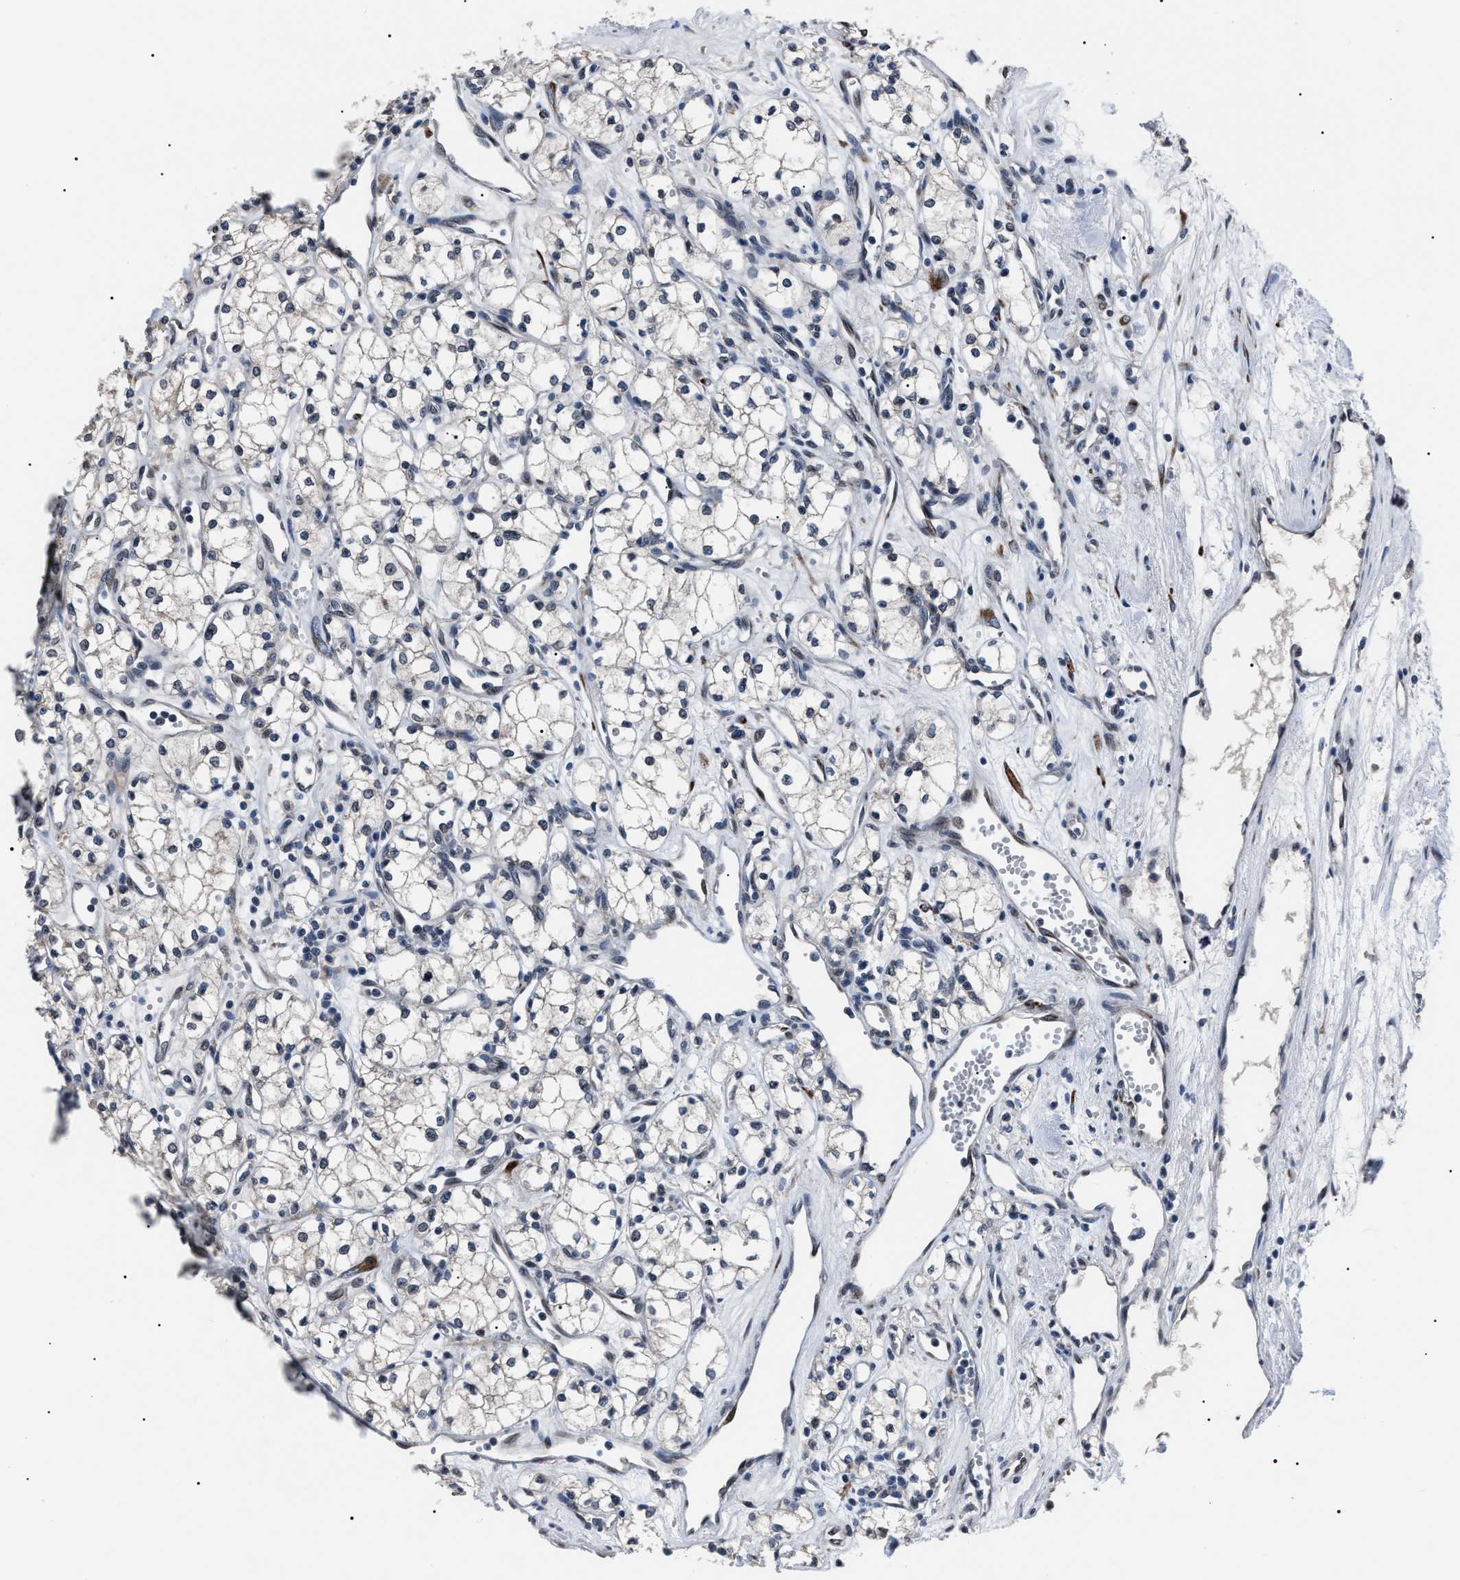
{"staining": {"intensity": "negative", "quantity": "none", "location": "none"}, "tissue": "renal cancer", "cell_type": "Tumor cells", "image_type": "cancer", "snomed": [{"axis": "morphology", "description": "Adenocarcinoma, NOS"}, {"axis": "topography", "description": "Kidney"}], "caption": "The immunohistochemistry histopathology image has no significant expression in tumor cells of renal cancer tissue. (IHC, brightfield microscopy, high magnification).", "gene": "LRRC14", "patient": {"sex": "male", "age": 59}}